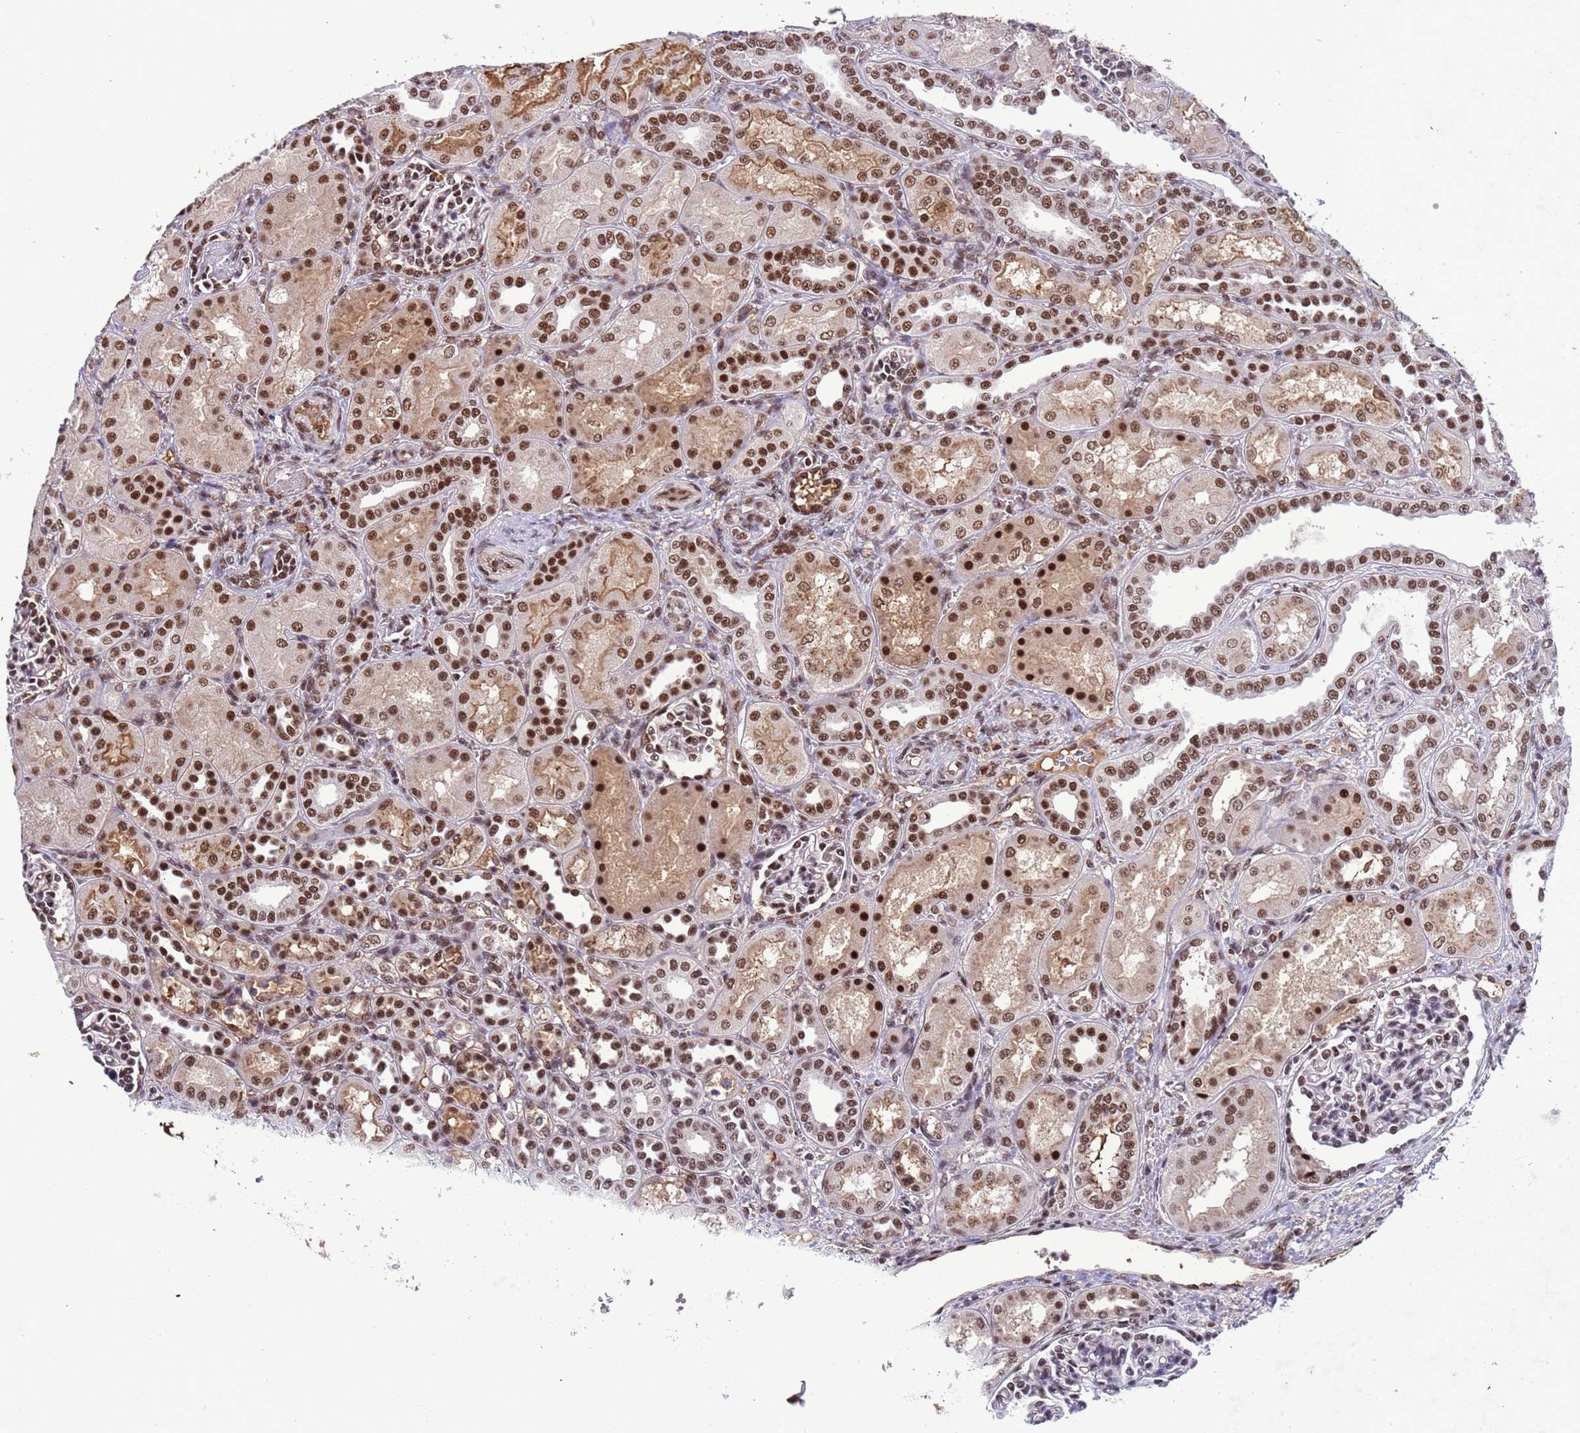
{"staining": {"intensity": "strong", "quantity": ">75%", "location": "nuclear"}, "tissue": "kidney", "cell_type": "Cells in glomeruli", "image_type": "normal", "snomed": [{"axis": "morphology", "description": "Normal tissue, NOS"}, {"axis": "morphology", "description": "Neoplasm, malignant, NOS"}, {"axis": "topography", "description": "Kidney"}], "caption": "Immunohistochemistry (IHC) image of unremarkable kidney stained for a protein (brown), which displays high levels of strong nuclear expression in approximately >75% of cells in glomeruli.", "gene": "SRRT", "patient": {"sex": "female", "age": 1}}